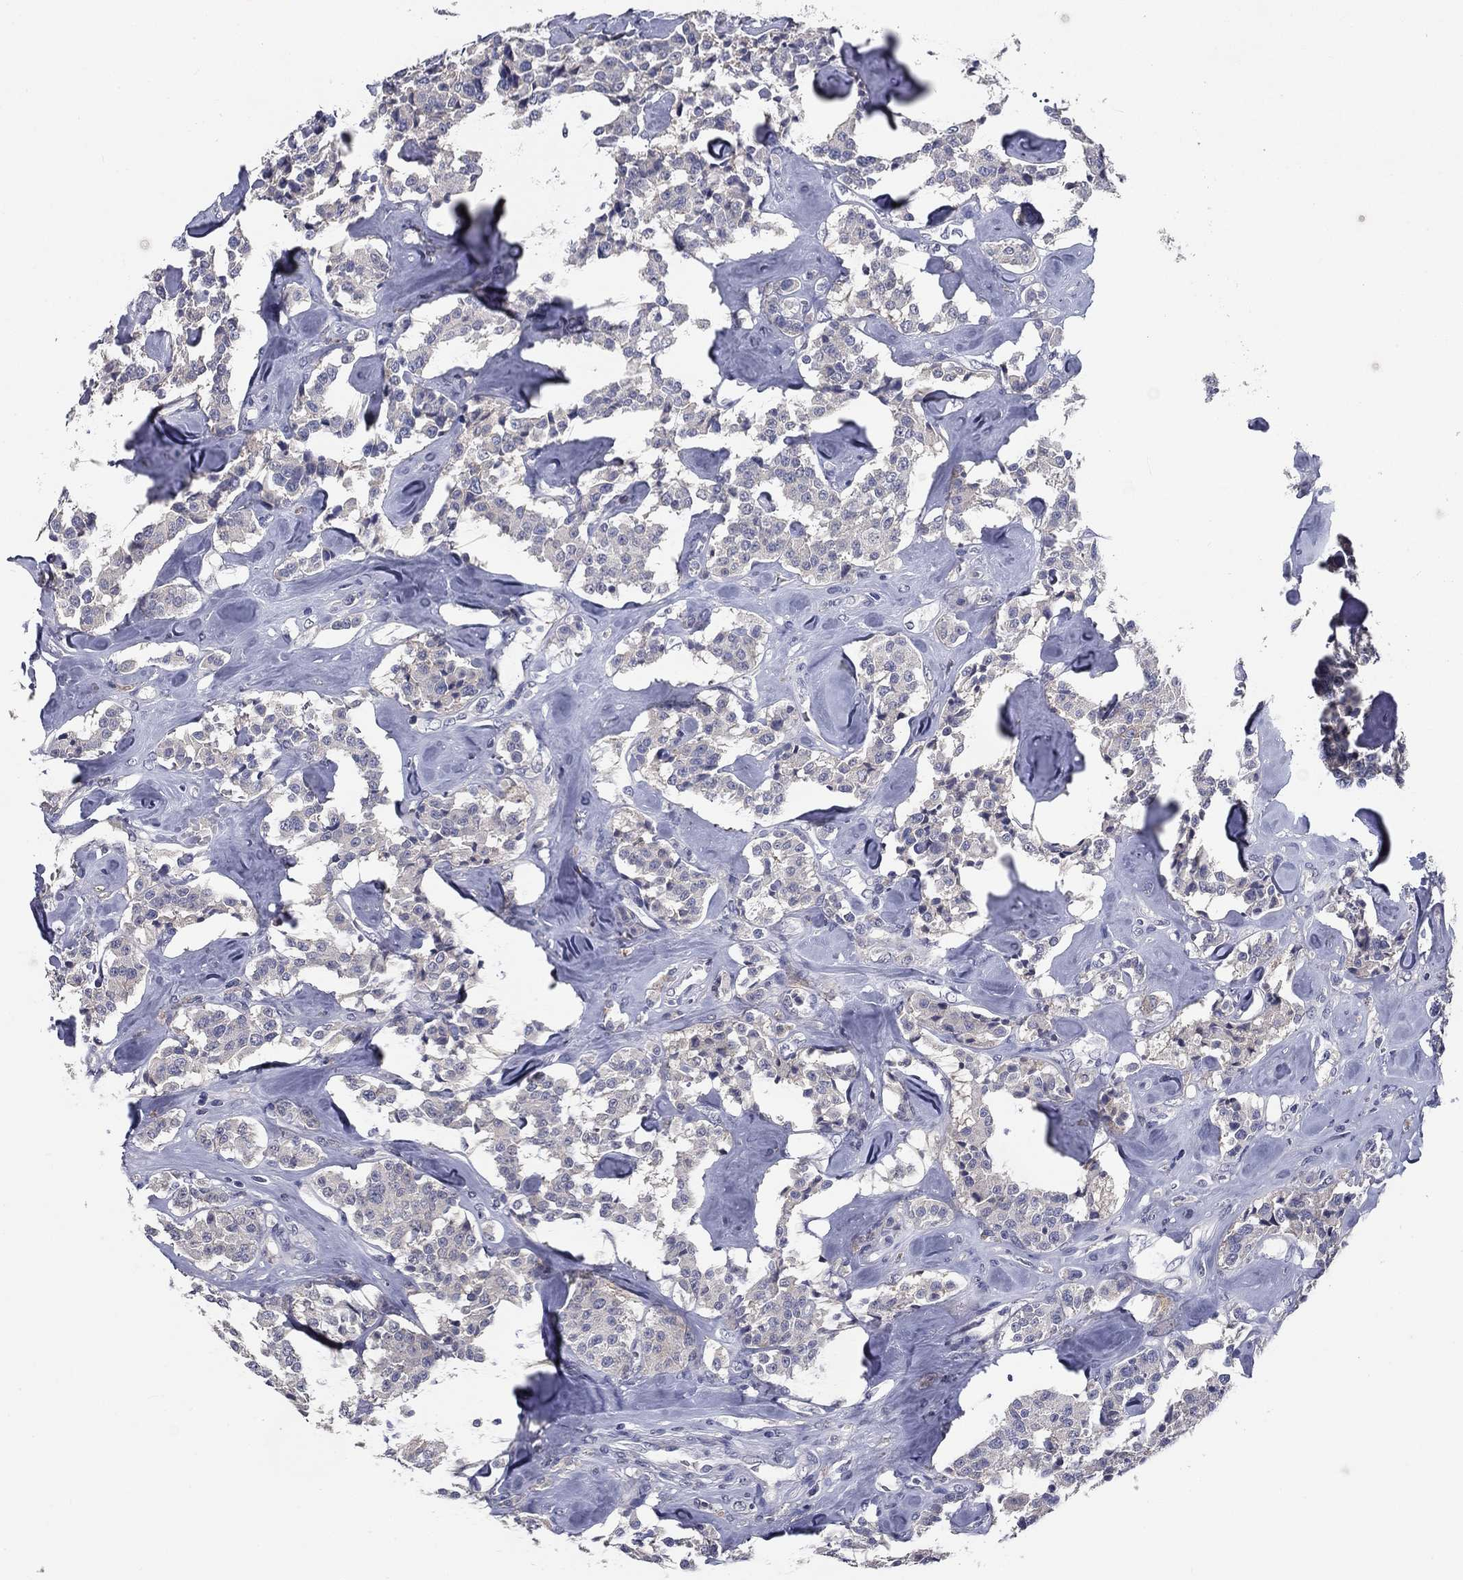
{"staining": {"intensity": "negative", "quantity": "none", "location": "none"}, "tissue": "carcinoid", "cell_type": "Tumor cells", "image_type": "cancer", "snomed": [{"axis": "morphology", "description": "Carcinoid, malignant, NOS"}, {"axis": "topography", "description": "Pancreas"}], "caption": "Carcinoid stained for a protein using immunohistochemistry (IHC) reveals no positivity tumor cells.", "gene": "CD274", "patient": {"sex": "male", "age": 41}}